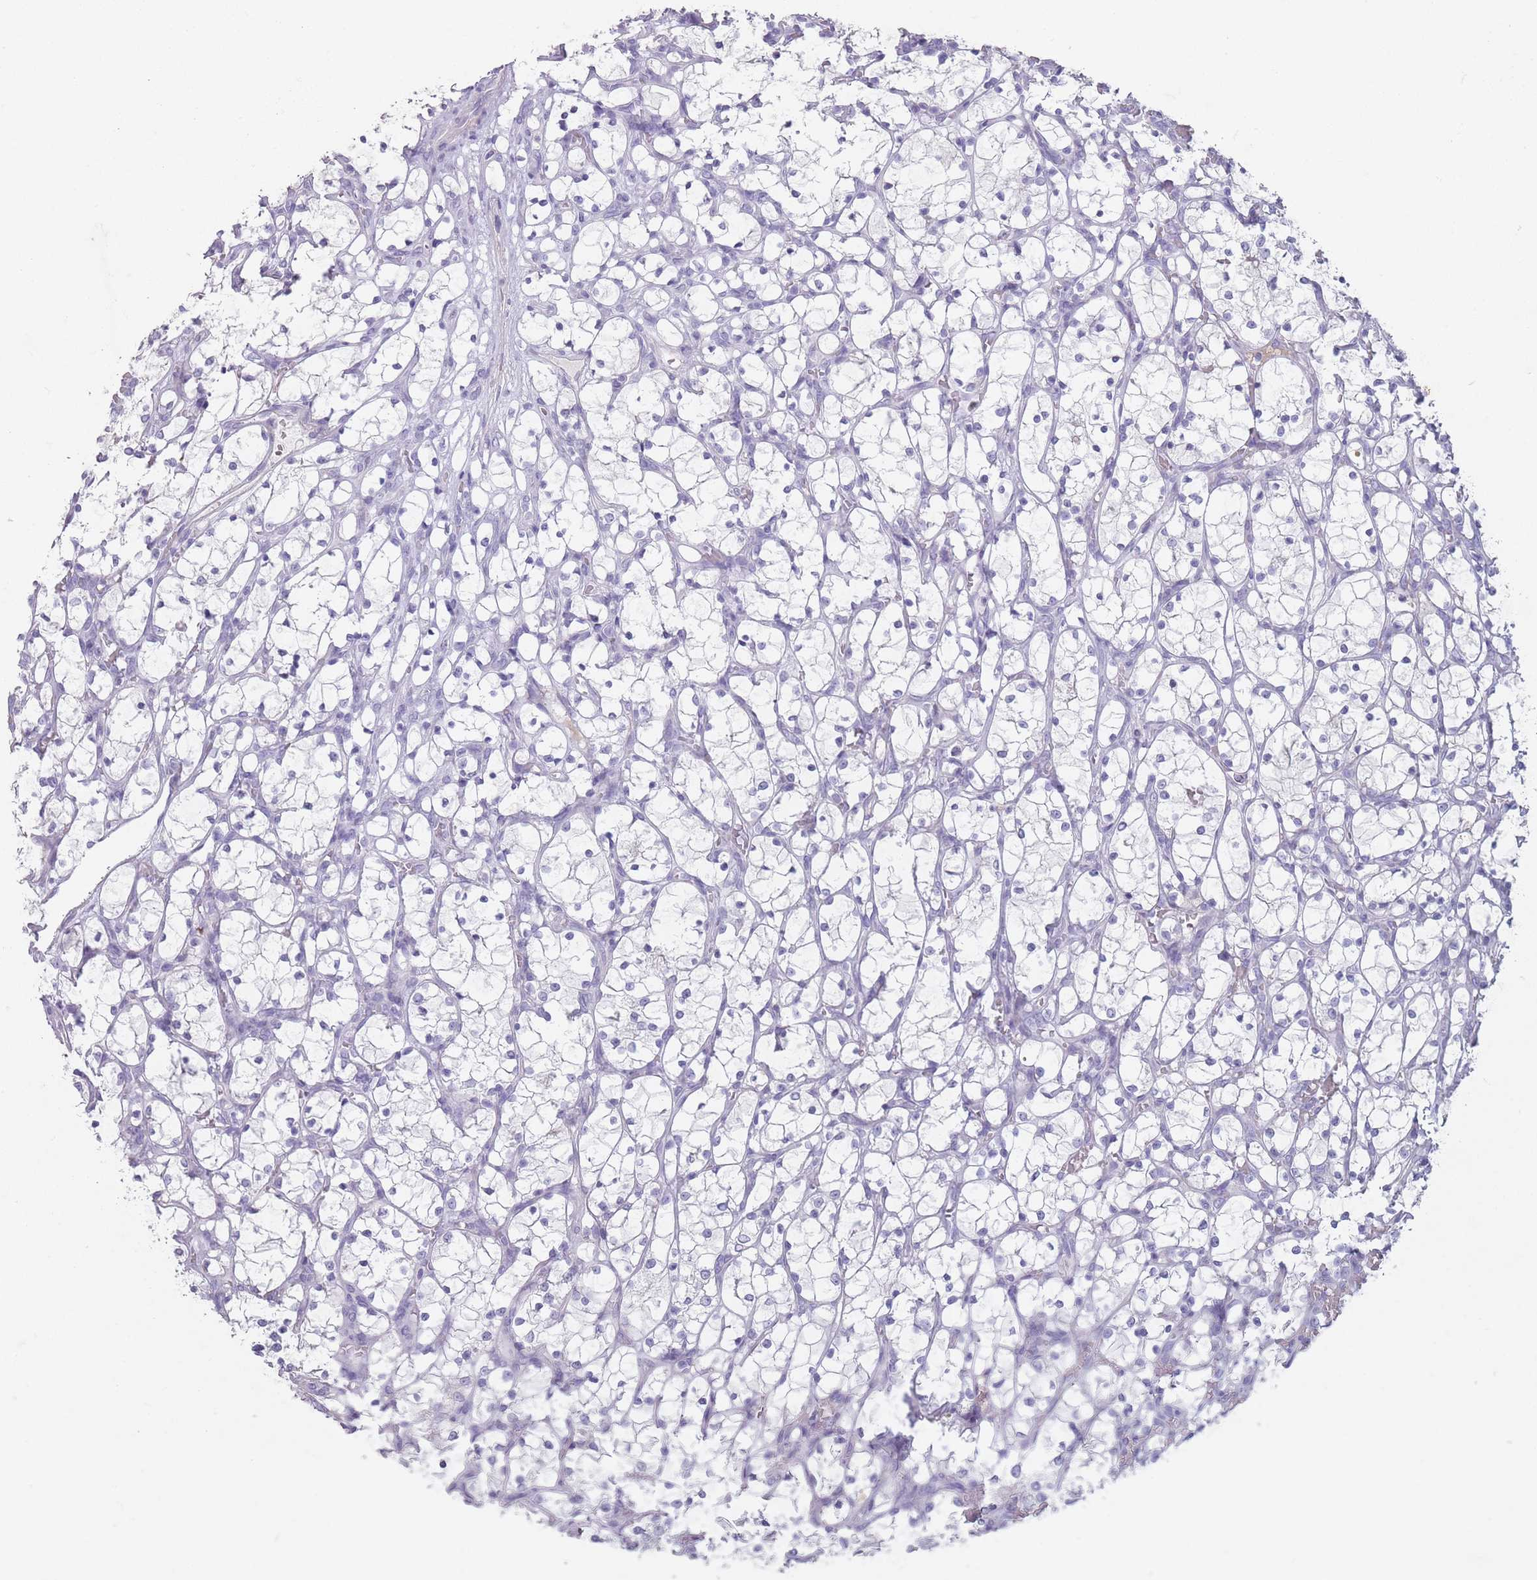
{"staining": {"intensity": "negative", "quantity": "none", "location": "none"}, "tissue": "renal cancer", "cell_type": "Tumor cells", "image_type": "cancer", "snomed": [{"axis": "morphology", "description": "Adenocarcinoma, NOS"}, {"axis": "topography", "description": "Kidney"}], "caption": "Immunohistochemistry of human renal cancer (adenocarcinoma) exhibits no staining in tumor cells. (Brightfield microscopy of DAB IHC at high magnification).", "gene": "RHBG", "patient": {"sex": "female", "age": 69}}